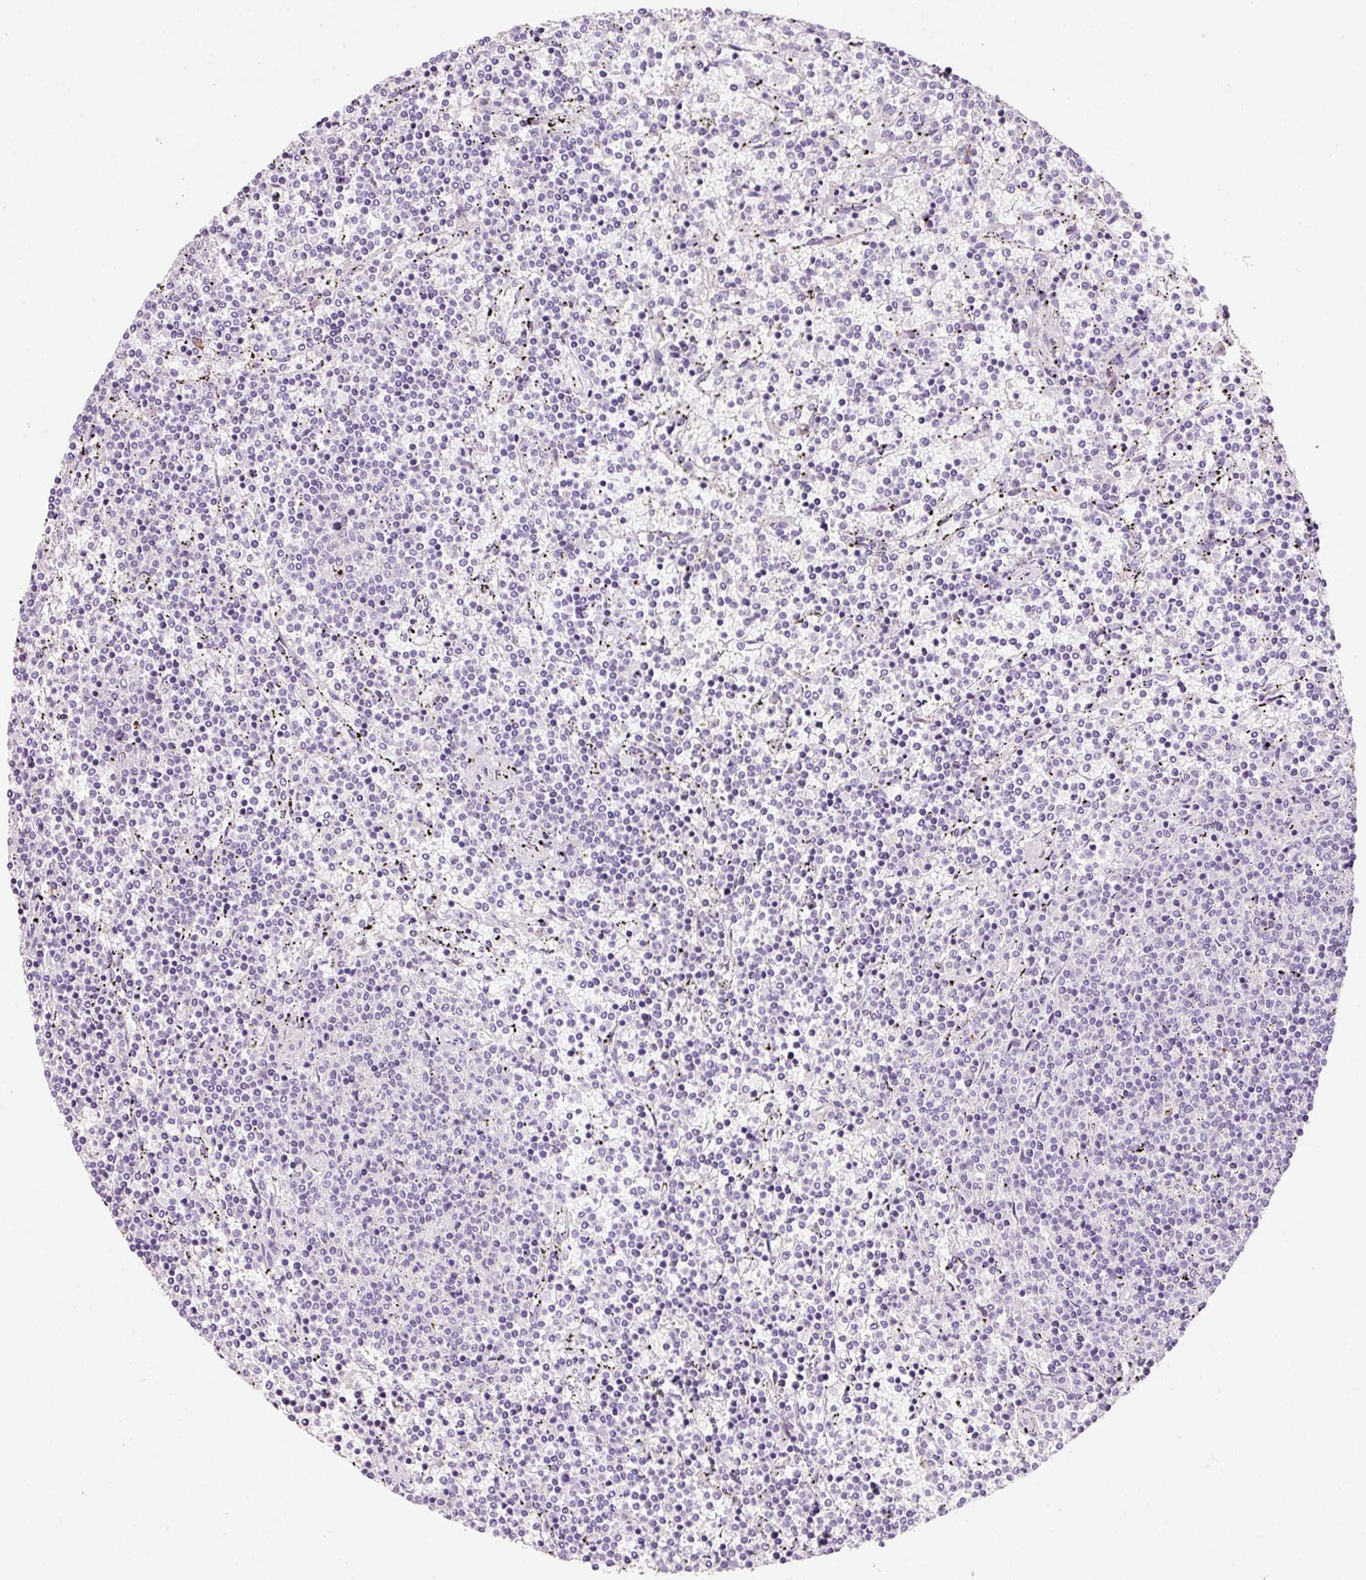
{"staining": {"intensity": "negative", "quantity": "none", "location": "none"}, "tissue": "lymphoma", "cell_type": "Tumor cells", "image_type": "cancer", "snomed": [{"axis": "morphology", "description": "Malignant lymphoma, non-Hodgkin's type, Low grade"}, {"axis": "topography", "description": "Spleen"}], "caption": "The IHC image has no significant expression in tumor cells of low-grade malignant lymphoma, non-Hodgkin's type tissue.", "gene": "TENT5C", "patient": {"sex": "female", "age": 50}}